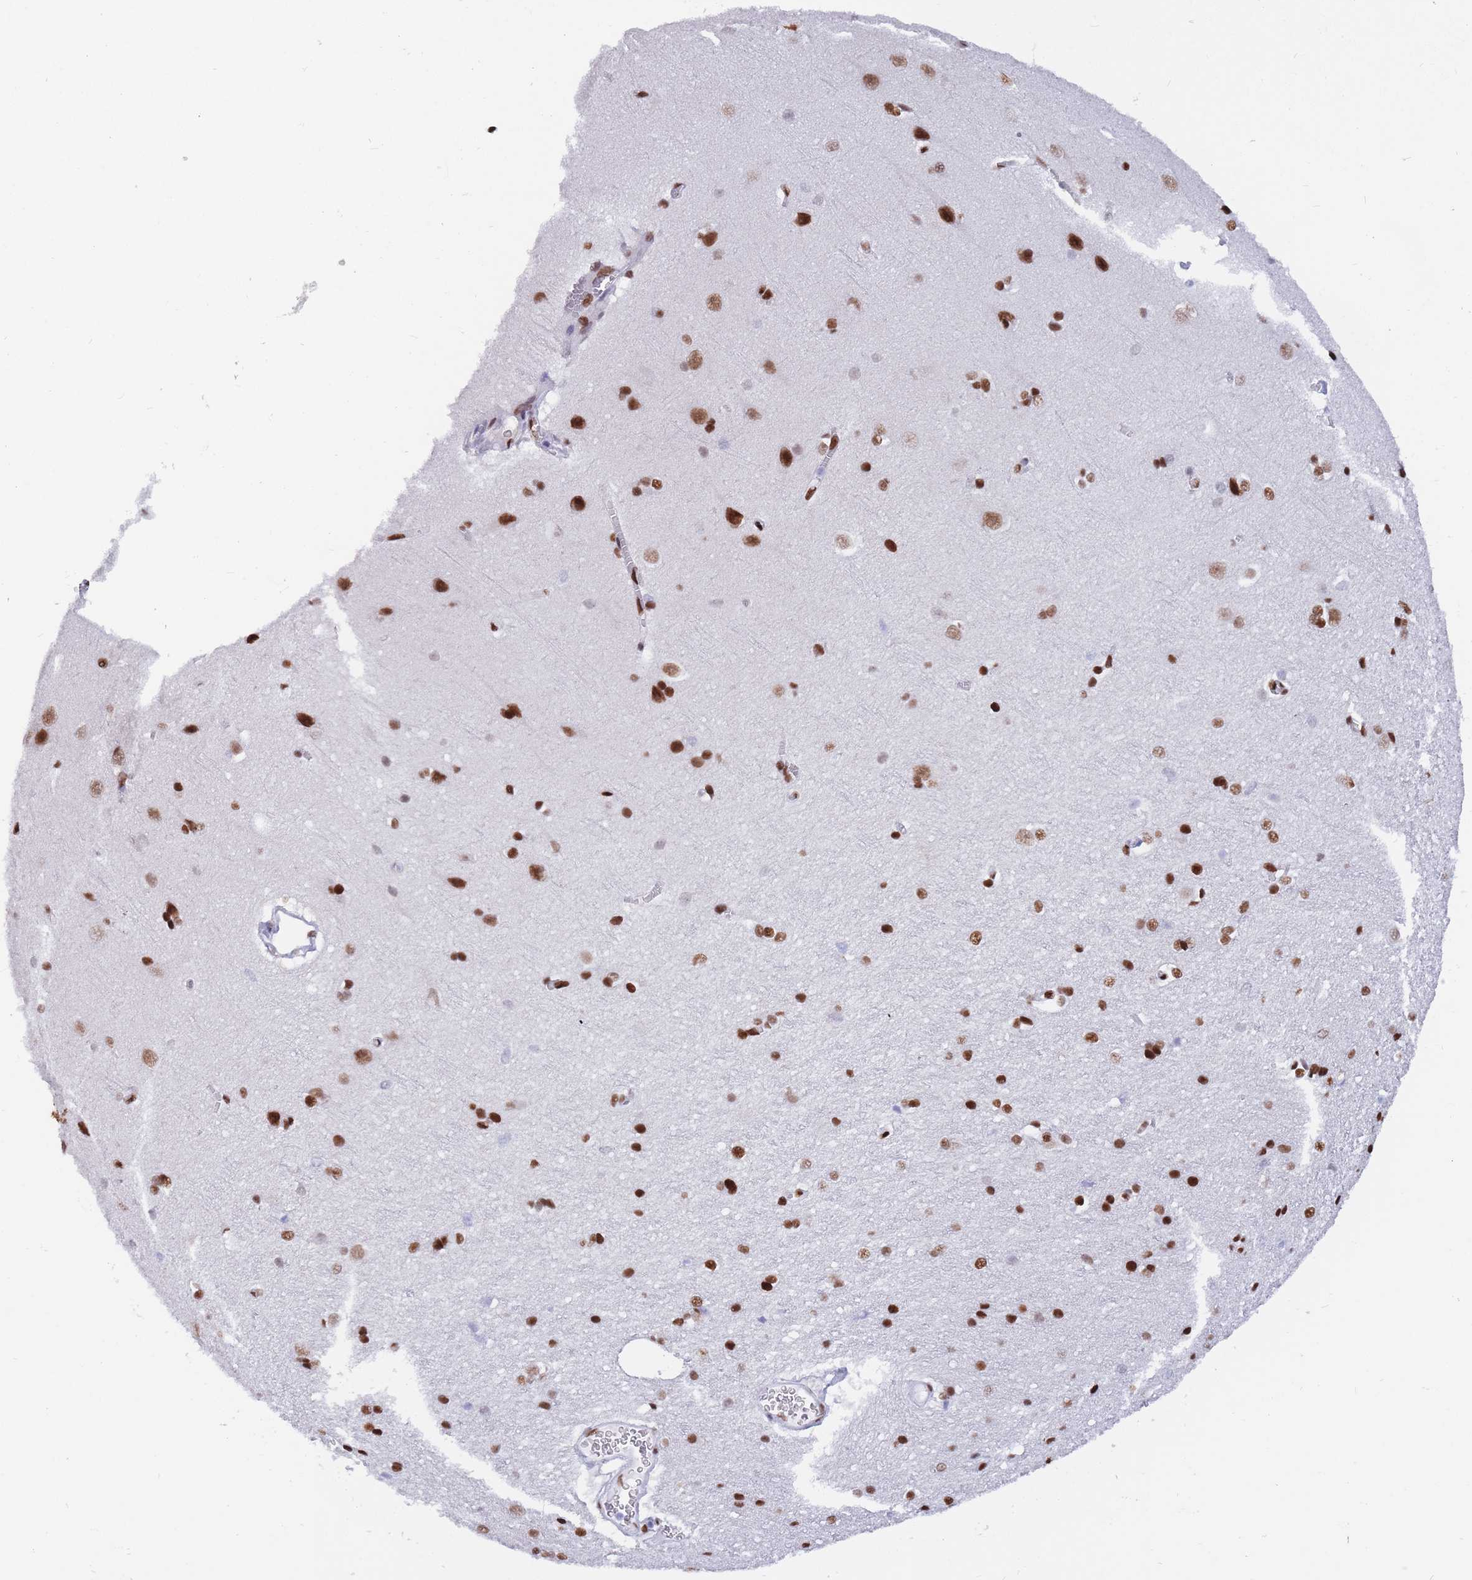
{"staining": {"intensity": "moderate", "quantity": "25%-75%", "location": "nuclear"}, "tissue": "cerebral cortex", "cell_type": "Endothelial cells", "image_type": "normal", "snomed": [{"axis": "morphology", "description": "Normal tissue, NOS"}, {"axis": "topography", "description": "Cerebral cortex"}], "caption": "Moderate nuclear protein staining is identified in approximately 25%-75% of endothelial cells in cerebral cortex. (Stains: DAB (3,3'-diaminobenzidine) in brown, nuclei in blue, Microscopy: brightfield microscopy at high magnification).", "gene": "NASP", "patient": {"sex": "male", "age": 37}}